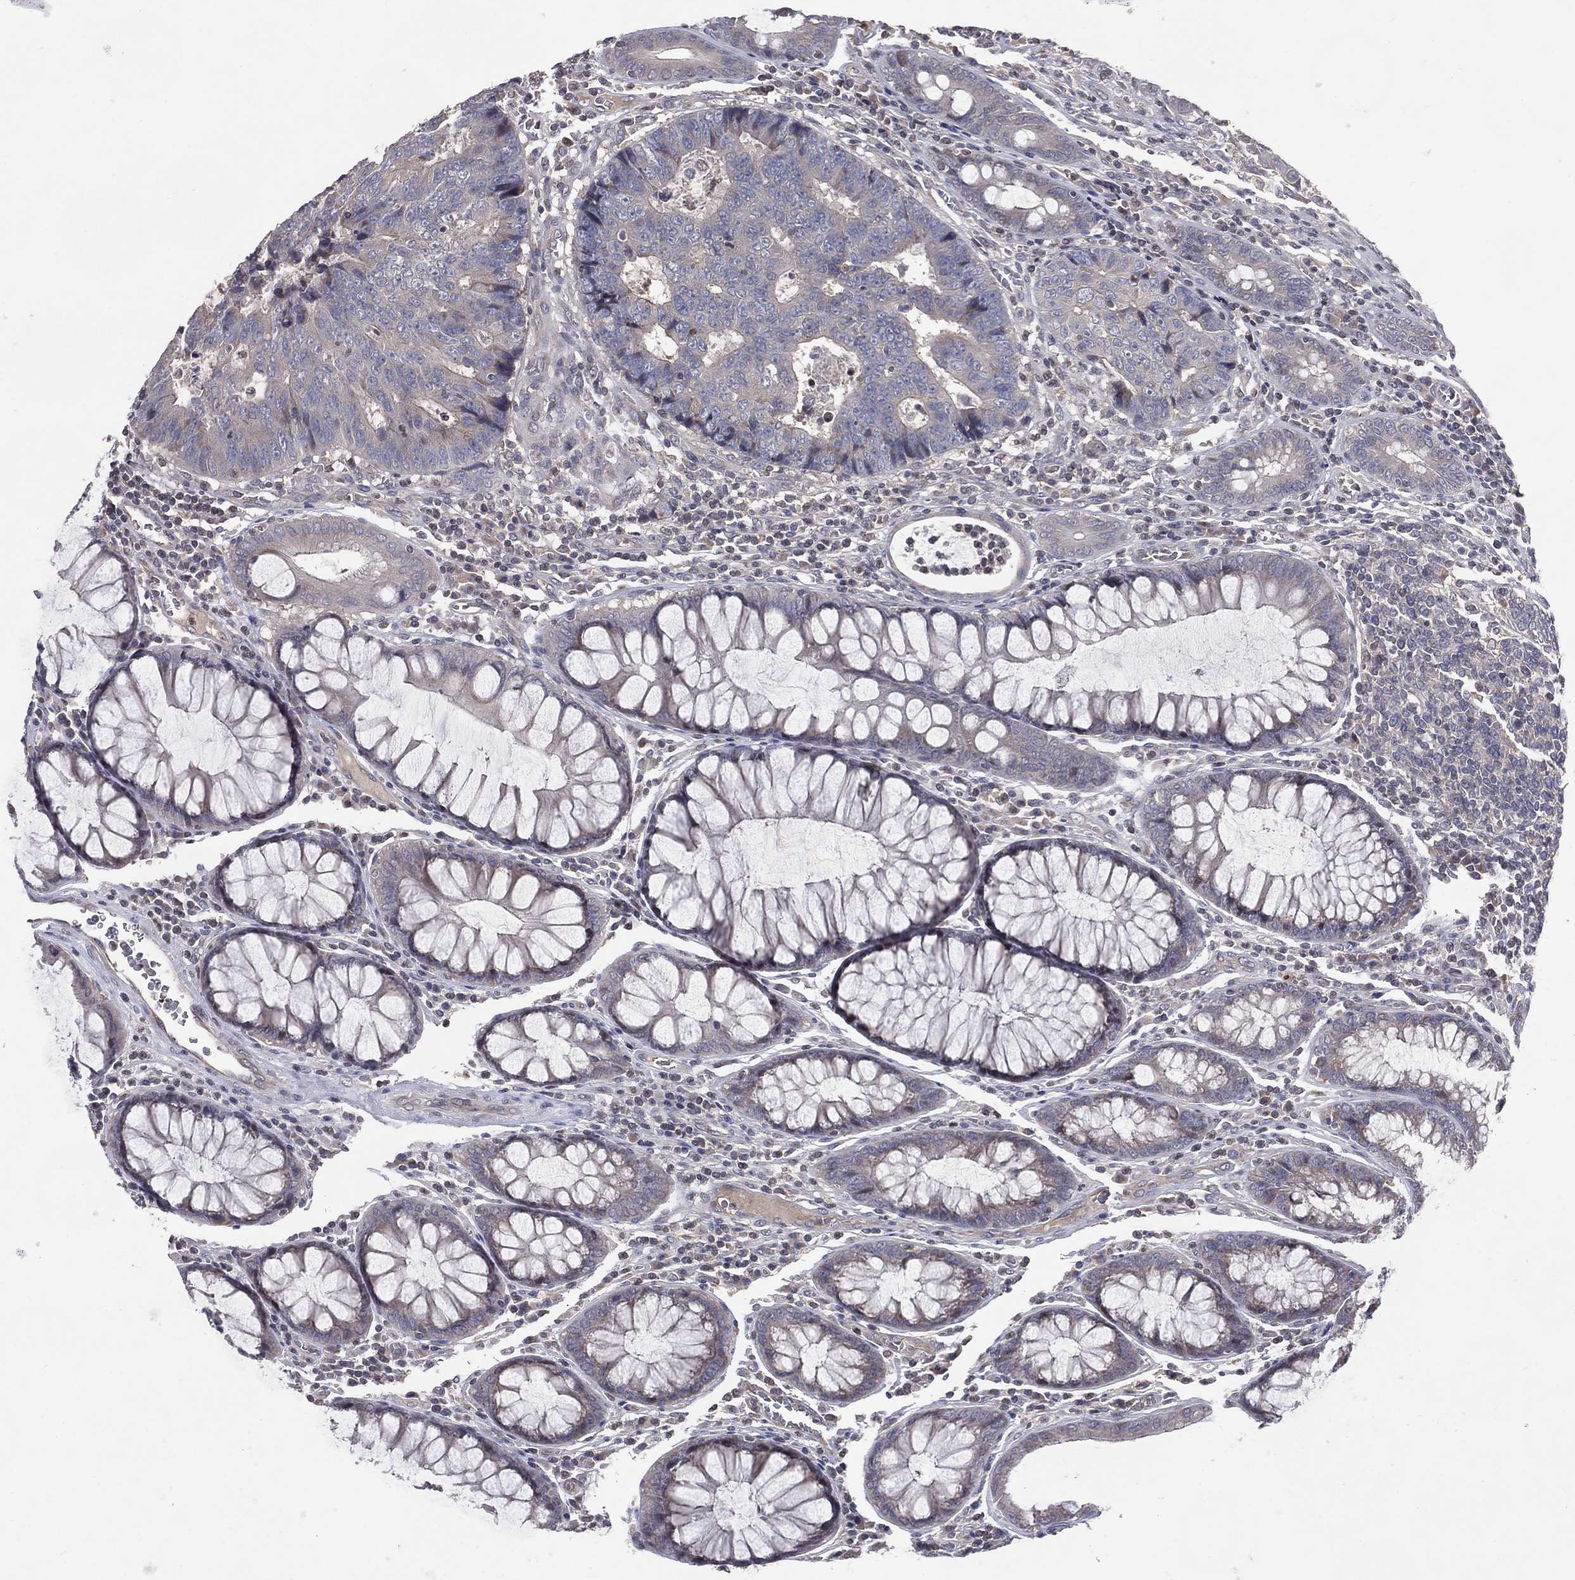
{"staining": {"intensity": "negative", "quantity": "none", "location": "none"}, "tissue": "colorectal cancer", "cell_type": "Tumor cells", "image_type": "cancer", "snomed": [{"axis": "morphology", "description": "Adenocarcinoma, NOS"}, {"axis": "topography", "description": "Colon"}], "caption": "This is an immunohistochemistry (IHC) photomicrograph of human colorectal adenocarcinoma. There is no expression in tumor cells.", "gene": "DNAH7", "patient": {"sex": "female", "age": 48}}